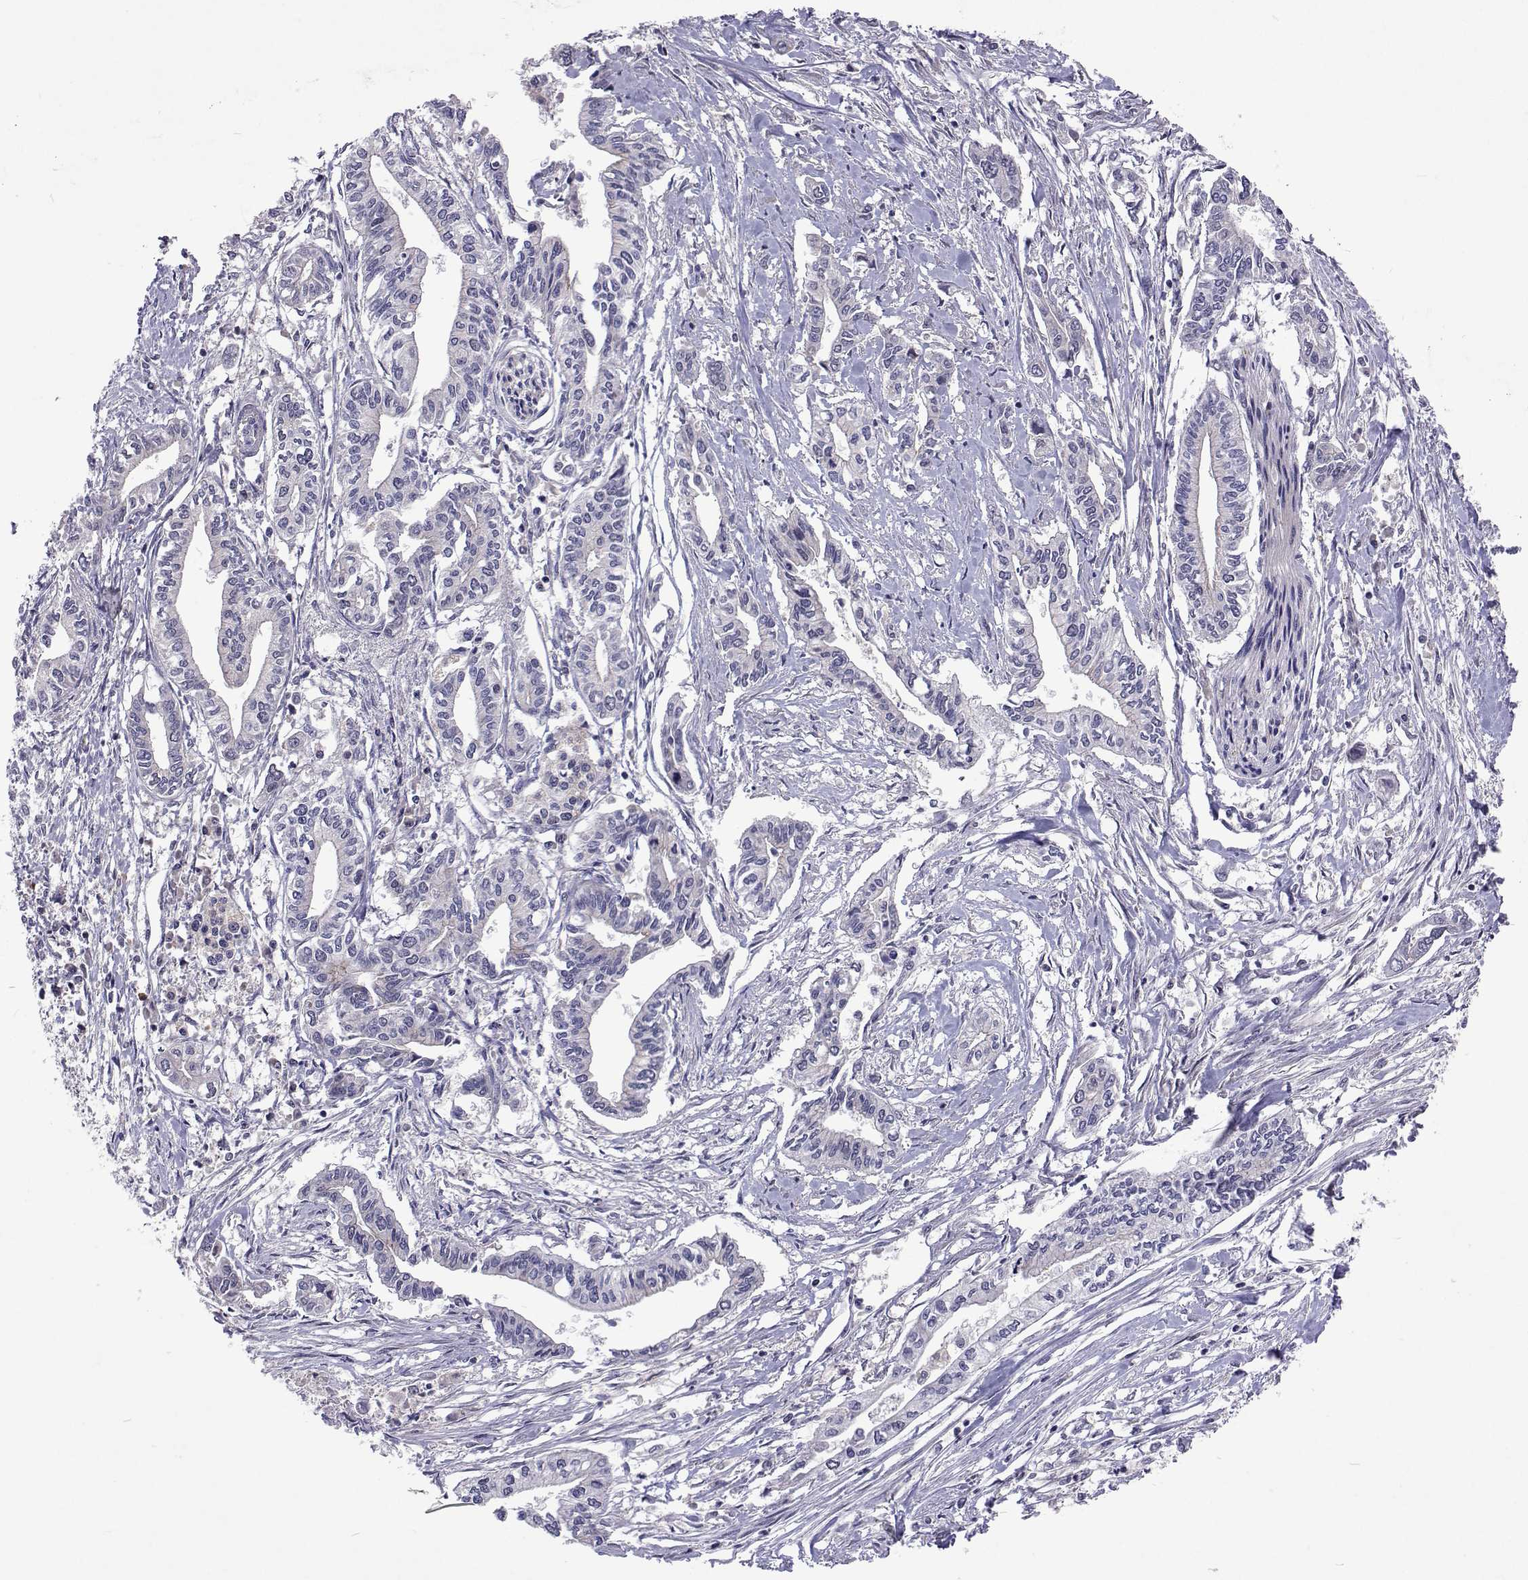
{"staining": {"intensity": "negative", "quantity": "none", "location": "none"}, "tissue": "pancreatic cancer", "cell_type": "Tumor cells", "image_type": "cancer", "snomed": [{"axis": "morphology", "description": "Adenocarcinoma, NOS"}, {"axis": "topography", "description": "Pancreas"}], "caption": "There is no significant expression in tumor cells of pancreatic cancer.", "gene": "DHTKD1", "patient": {"sex": "male", "age": 60}}